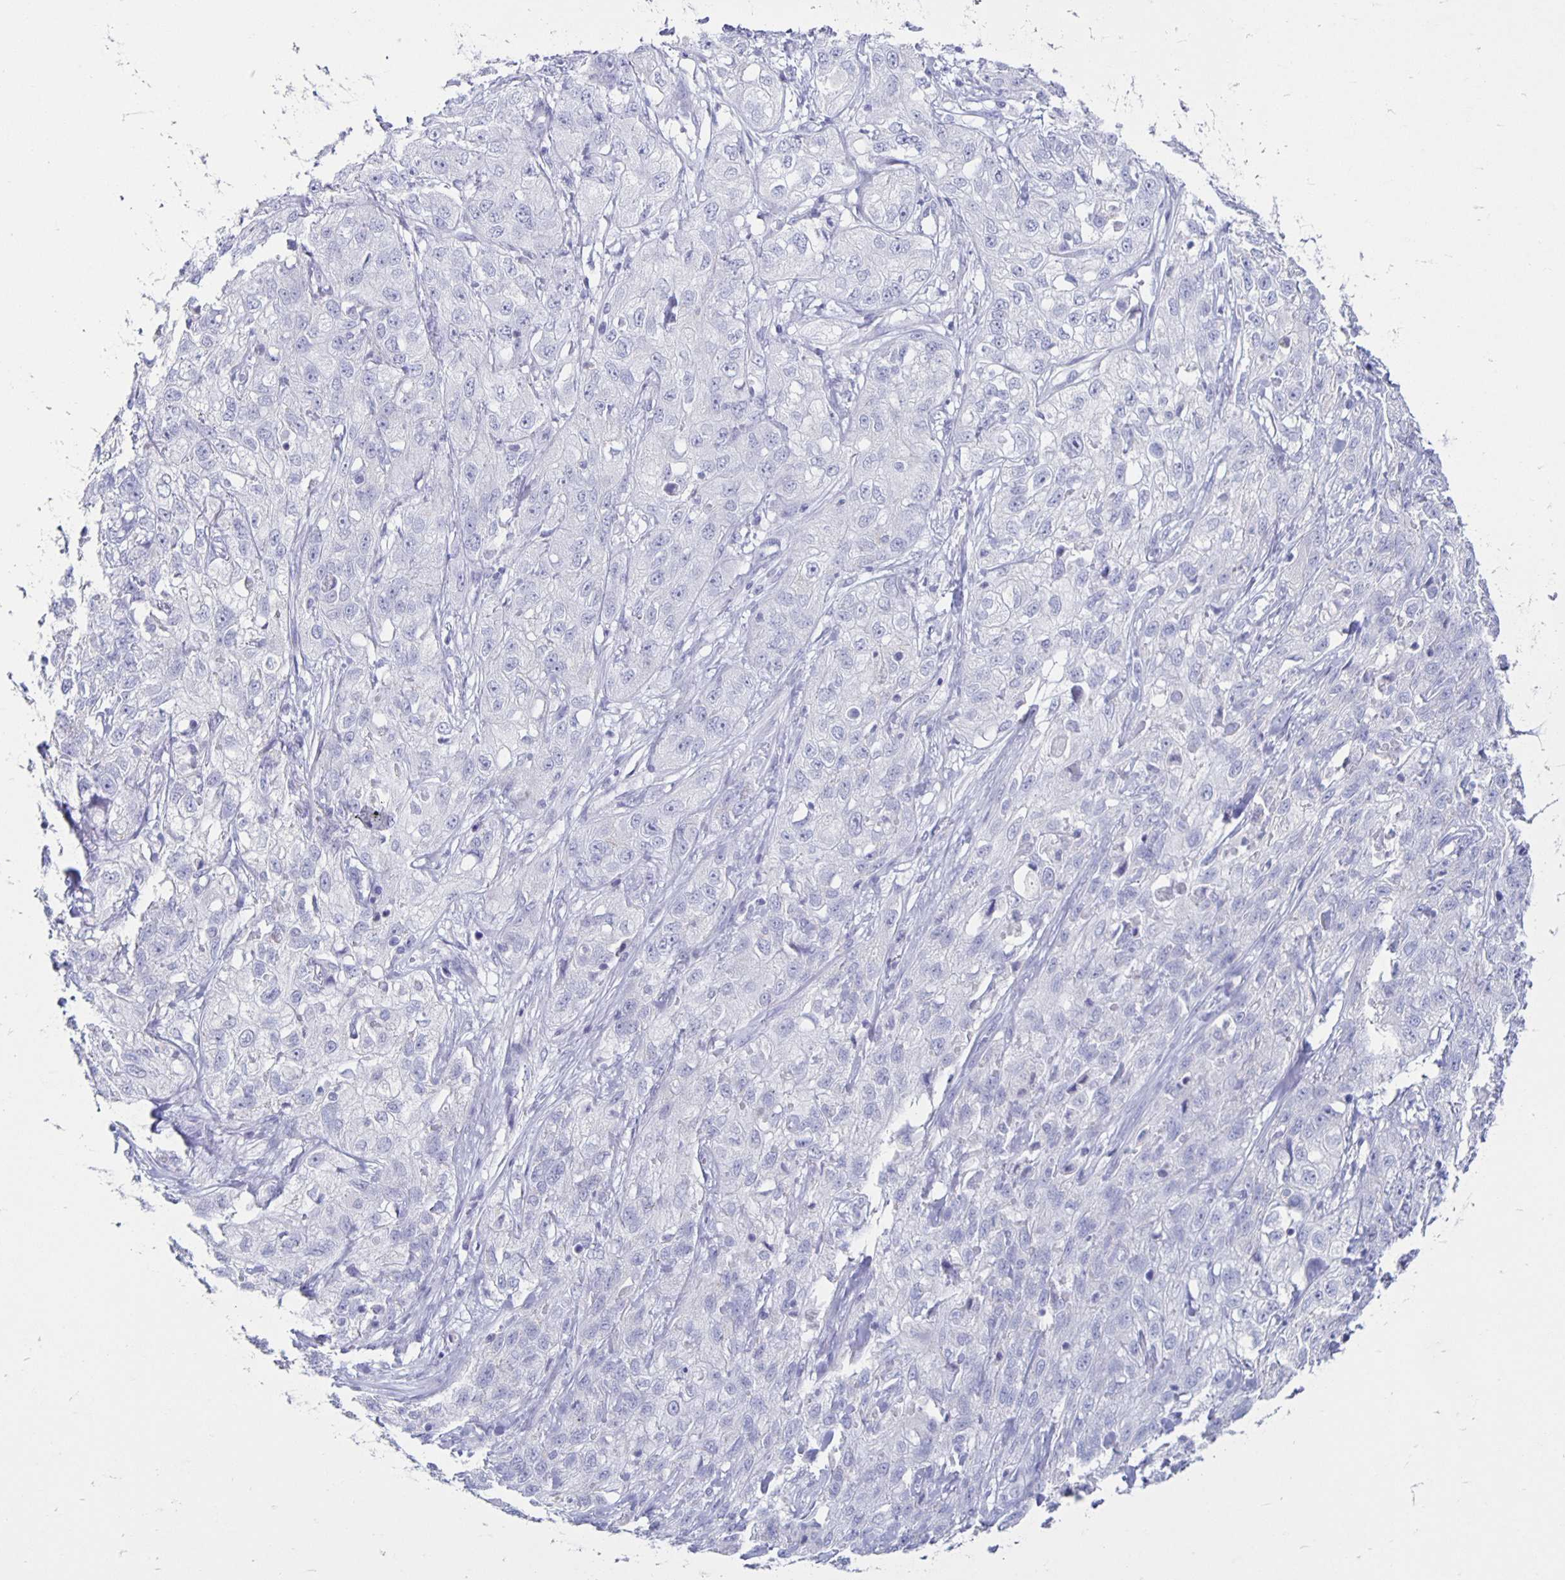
{"staining": {"intensity": "negative", "quantity": "none", "location": "none"}, "tissue": "skin cancer", "cell_type": "Tumor cells", "image_type": "cancer", "snomed": [{"axis": "morphology", "description": "Squamous cell carcinoma, NOS"}, {"axis": "topography", "description": "Skin"}, {"axis": "topography", "description": "Vulva"}], "caption": "Protein analysis of skin cancer (squamous cell carcinoma) shows no significant staining in tumor cells. (Stains: DAB (3,3'-diaminobenzidine) immunohistochemistry with hematoxylin counter stain, Microscopy: brightfield microscopy at high magnification).", "gene": "CT45A5", "patient": {"sex": "female", "age": 86}}